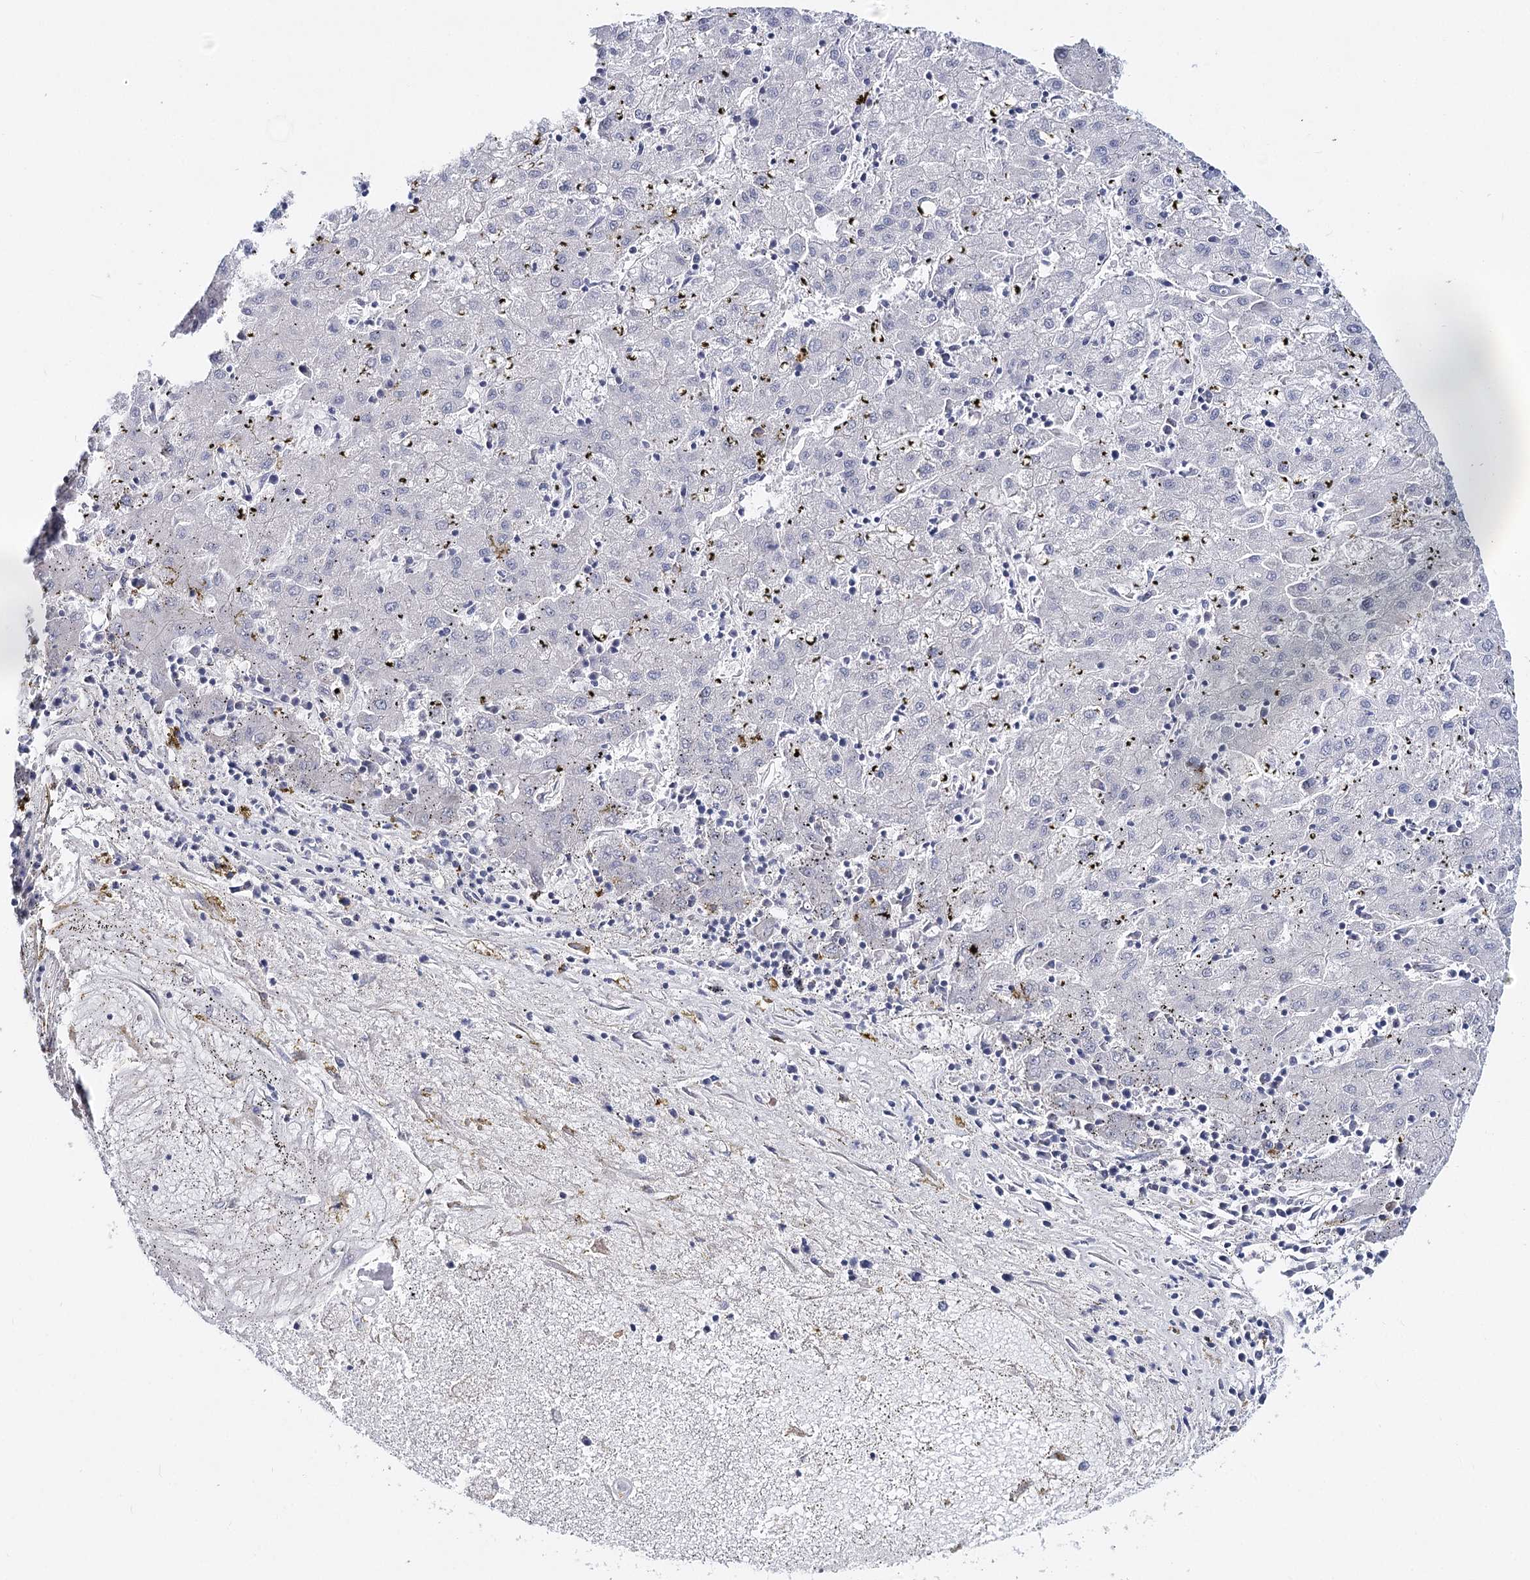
{"staining": {"intensity": "negative", "quantity": "none", "location": "none"}, "tissue": "liver cancer", "cell_type": "Tumor cells", "image_type": "cancer", "snomed": [{"axis": "morphology", "description": "Carcinoma, Hepatocellular, NOS"}, {"axis": "topography", "description": "Liver"}], "caption": "Photomicrograph shows no significant protein expression in tumor cells of hepatocellular carcinoma (liver).", "gene": "TEX12", "patient": {"sex": "male", "age": 72}}